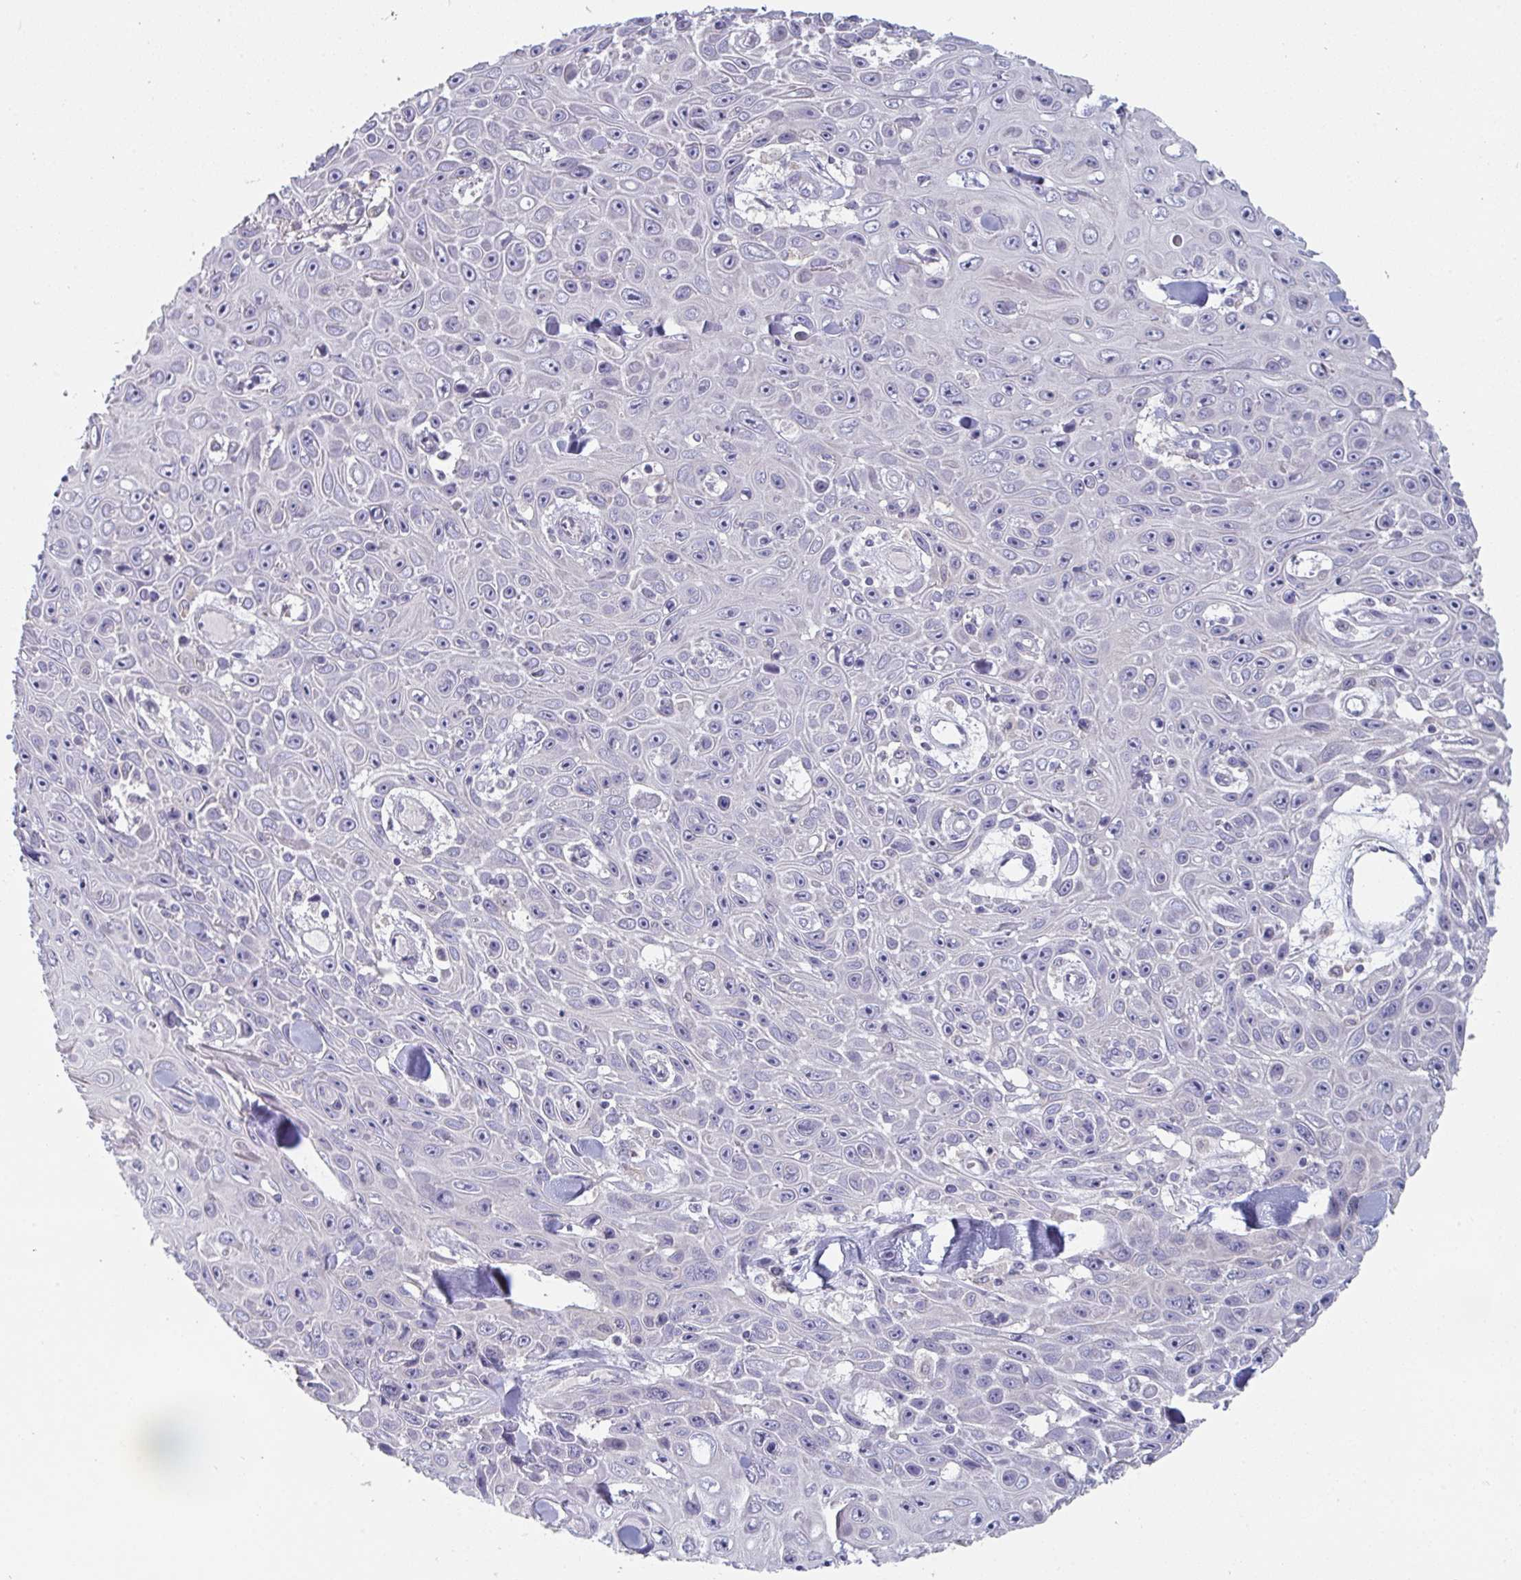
{"staining": {"intensity": "negative", "quantity": "none", "location": "none"}, "tissue": "skin cancer", "cell_type": "Tumor cells", "image_type": "cancer", "snomed": [{"axis": "morphology", "description": "Squamous cell carcinoma, NOS"}, {"axis": "topography", "description": "Skin"}], "caption": "High power microscopy image of an immunohistochemistry photomicrograph of skin cancer (squamous cell carcinoma), revealing no significant positivity in tumor cells.", "gene": "PTPRD", "patient": {"sex": "male", "age": 82}}